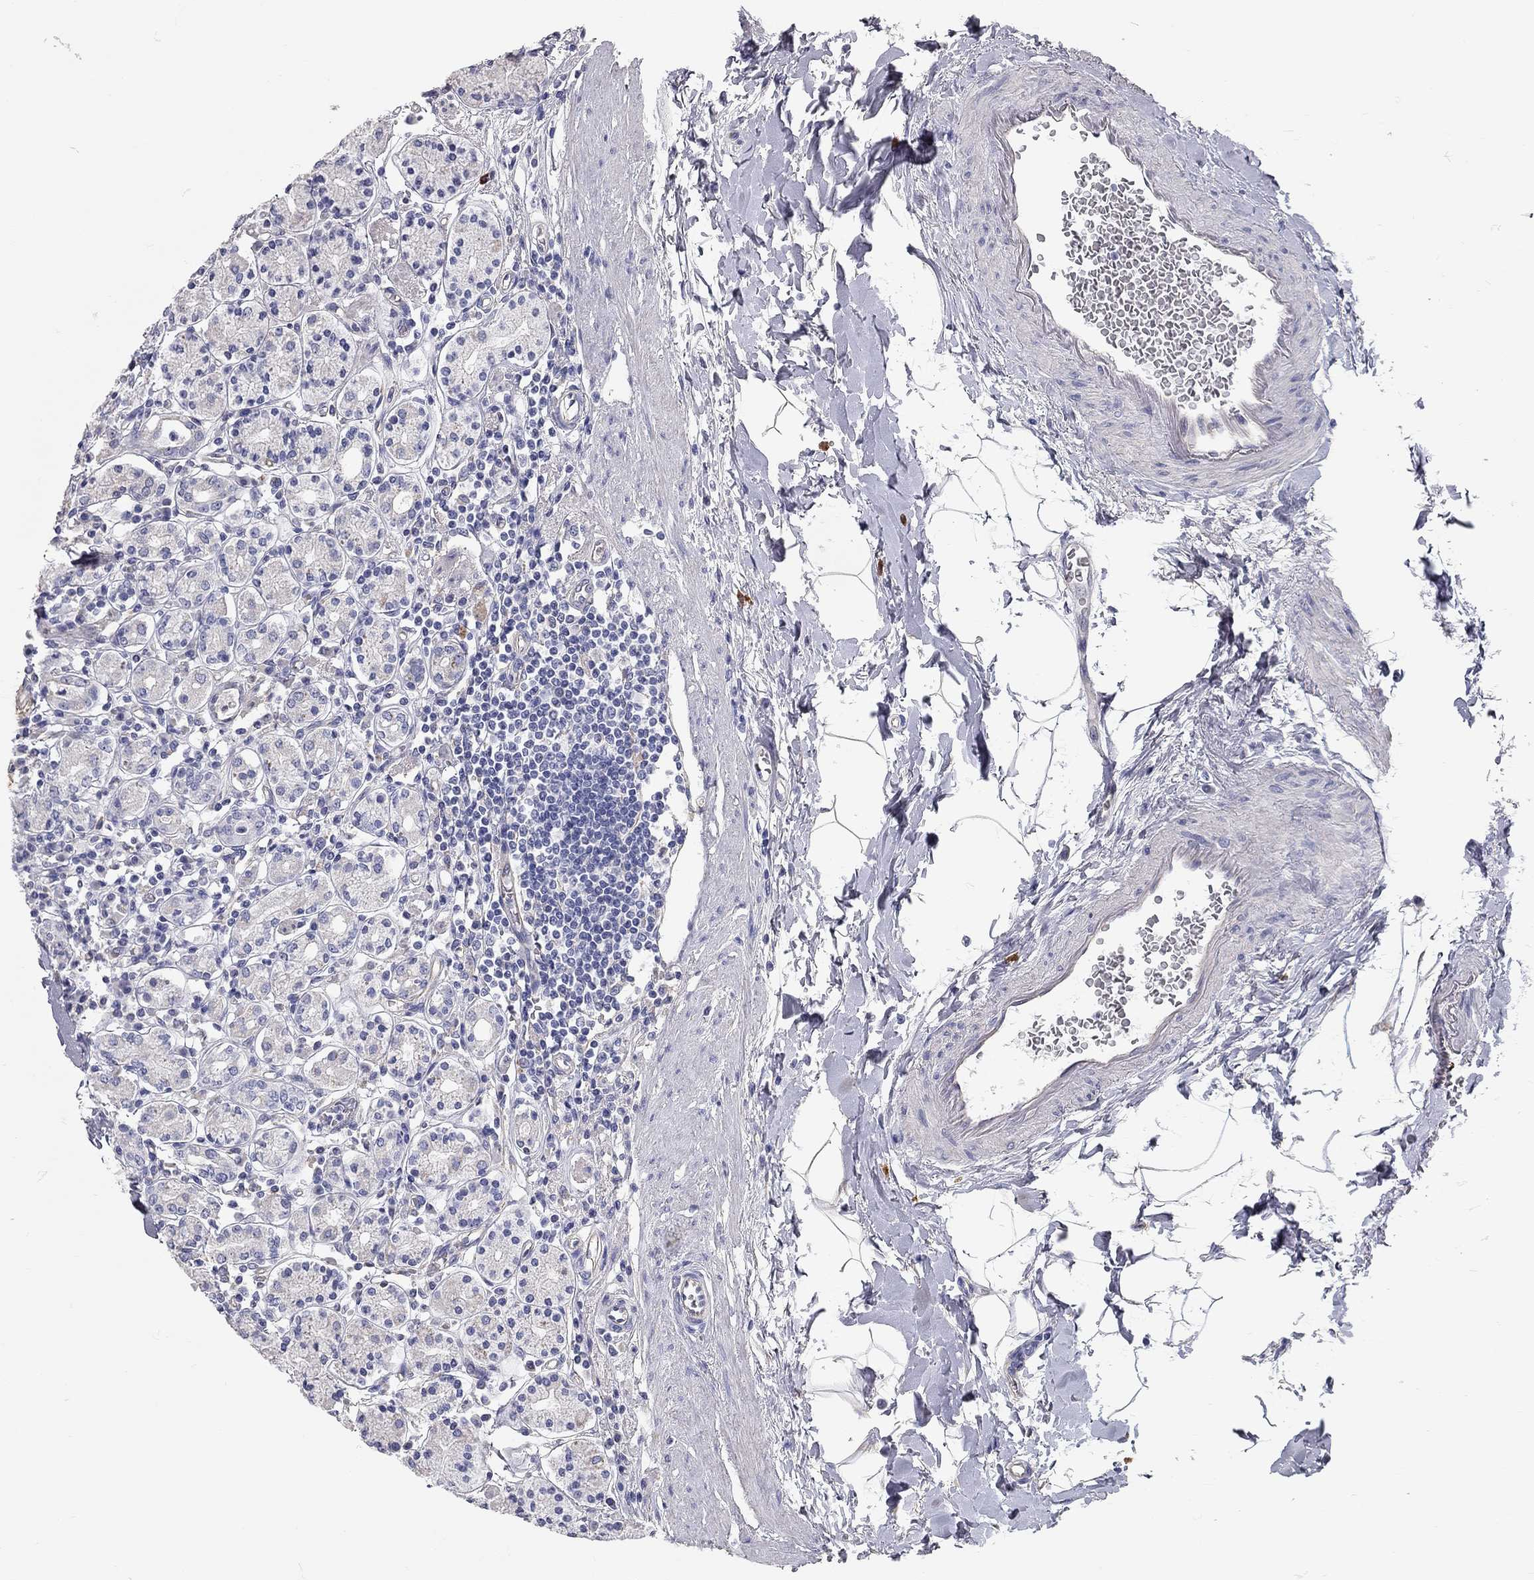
{"staining": {"intensity": "negative", "quantity": "none", "location": "none"}, "tissue": "stomach", "cell_type": "Glandular cells", "image_type": "normal", "snomed": [{"axis": "morphology", "description": "Normal tissue, NOS"}, {"axis": "topography", "description": "Stomach, upper"}, {"axis": "topography", "description": "Stomach"}], "caption": "Immunohistochemistry (IHC) histopathology image of benign human stomach stained for a protein (brown), which exhibits no staining in glandular cells.", "gene": "C10orf90", "patient": {"sex": "male", "age": 62}}